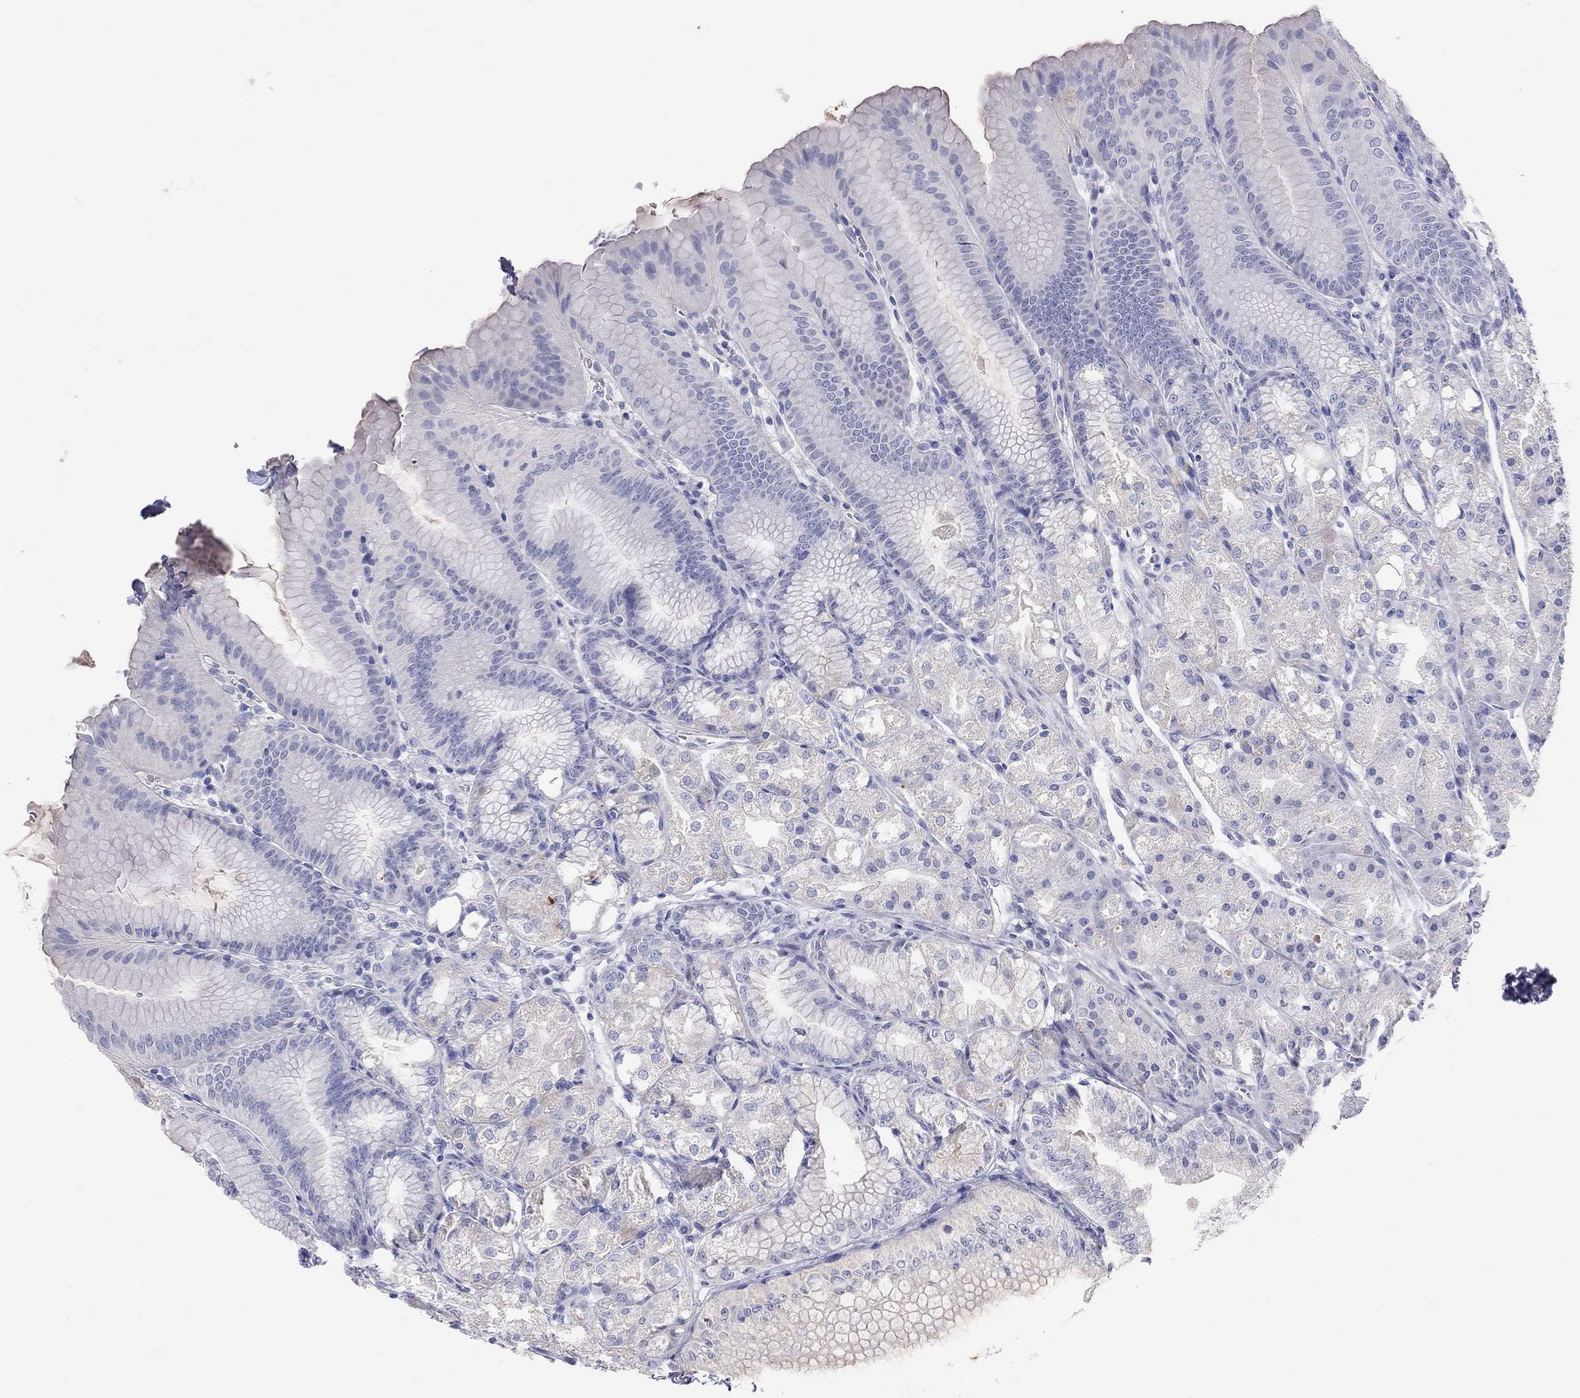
{"staining": {"intensity": "negative", "quantity": "none", "location": "none"}, "tissue": "stomach", "cell_type": "Glandular cells", "image_type": "normal", "snomed": [{"axis": "morphology", "description": "Normal tissue, NOS"}, {"axis": "topography", "description": "Stomach"}], "caption": "The image shows no significant positivity in glandular cells of stomach. (Stains: DAB (3,3'-diaminobenzidine) immunohistochemistry with hematoxylin counter stain, Microscopy: brightfield microscopy at high magnification).", "gene": "PCDHGC5", "patient": {"sex": "male", "age": 71}}